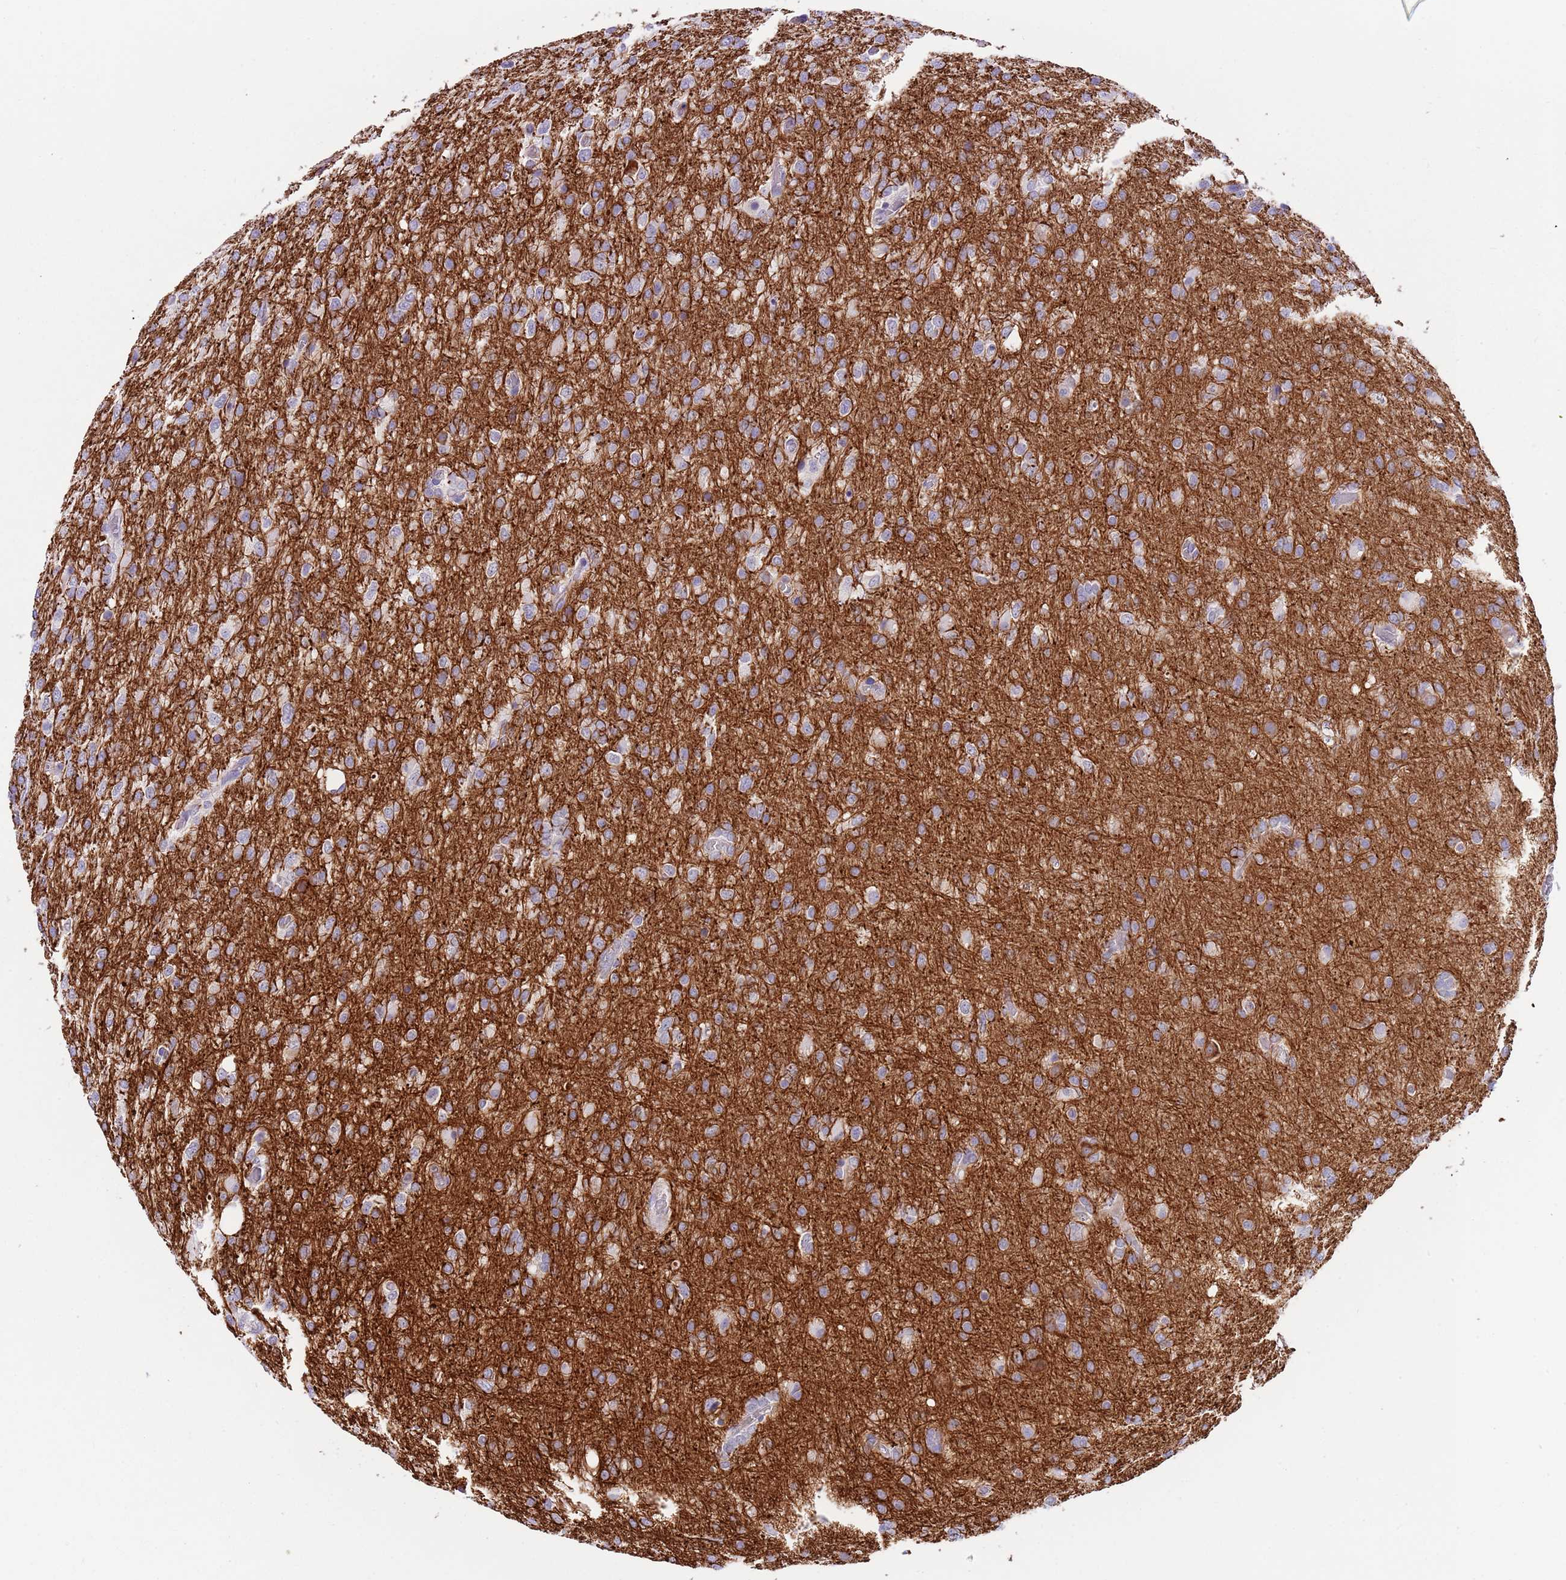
{"staining": {"intensity": "negative", "quantity": "none", "location": "none"}, "tissue": "glioma", "cell_type": "Tumor cells", "image_type": "cancer", "snomed": [{"axis": "morphology", "description": "Glioma, malignant, High grade"}, {"axis": "topography", "description": "Brain"}], "caption": "Immunohistochemistry of human malignant glioma (high-grade) demonstrates no positivity in tumor cells.", "gene": "C2CD3", "patient": {"sex": "female", "age": 74}}